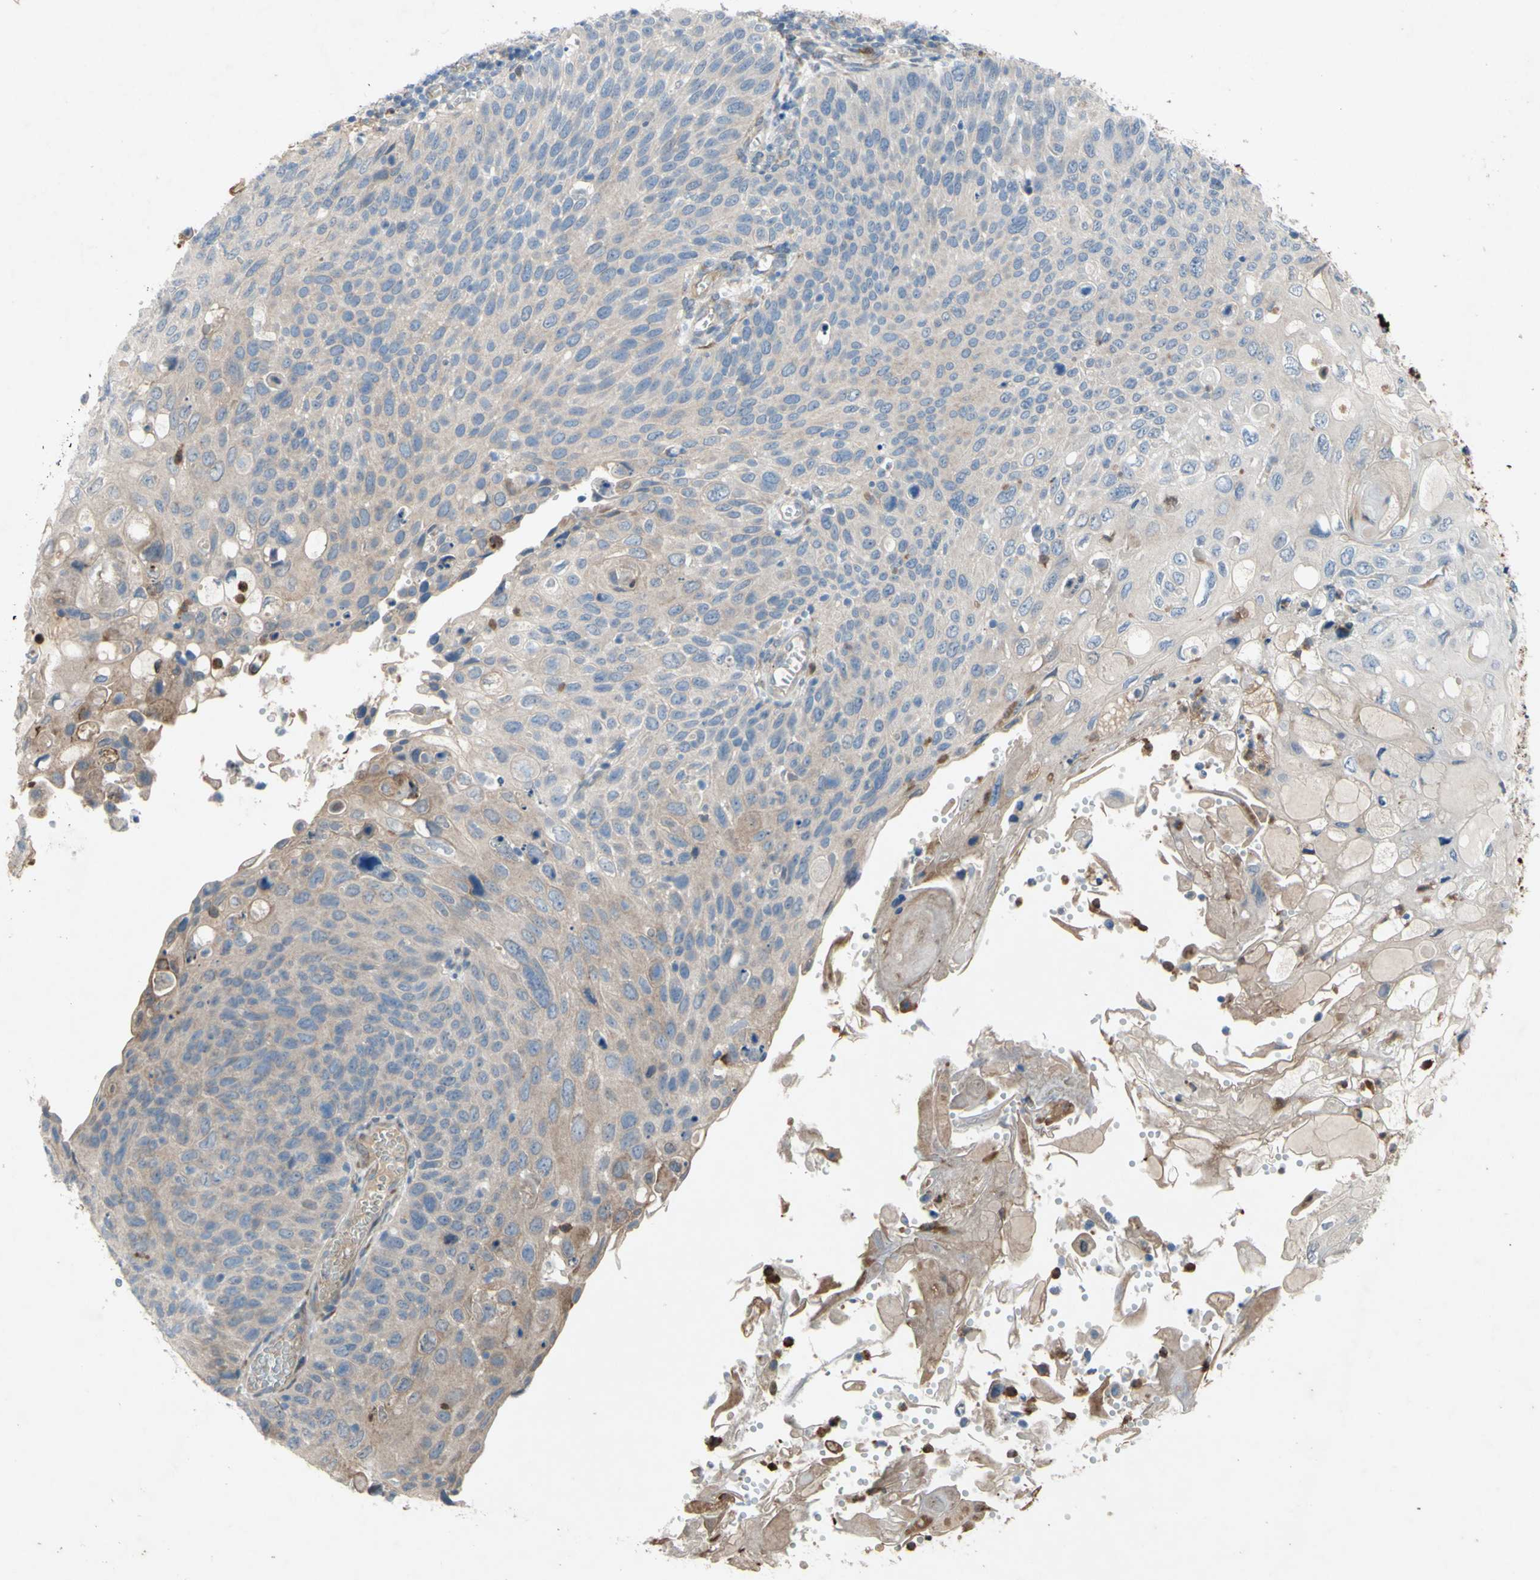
{"staining": {"intensity": "weak", "quantity": ">75%", "location": "cytoplasmic/membranous"}, "tissue": "cervical cancer", "cell_type": "Tumor cells", "image_type": "cancer", "snomed": [{"axis": "morphology", "description": "Squamous cell carcinoma, NOS"}, {"axis": "topography", "description": "Cervix"}], "caption": "Tumor cells demonstrate low levels of weak cytoplasmic/membranous expression in about >75% of cells in human cervical squamous cell carcinoma.", "gene": "GRAMD2B", "patient": {"sex": "female", "age": 70}}